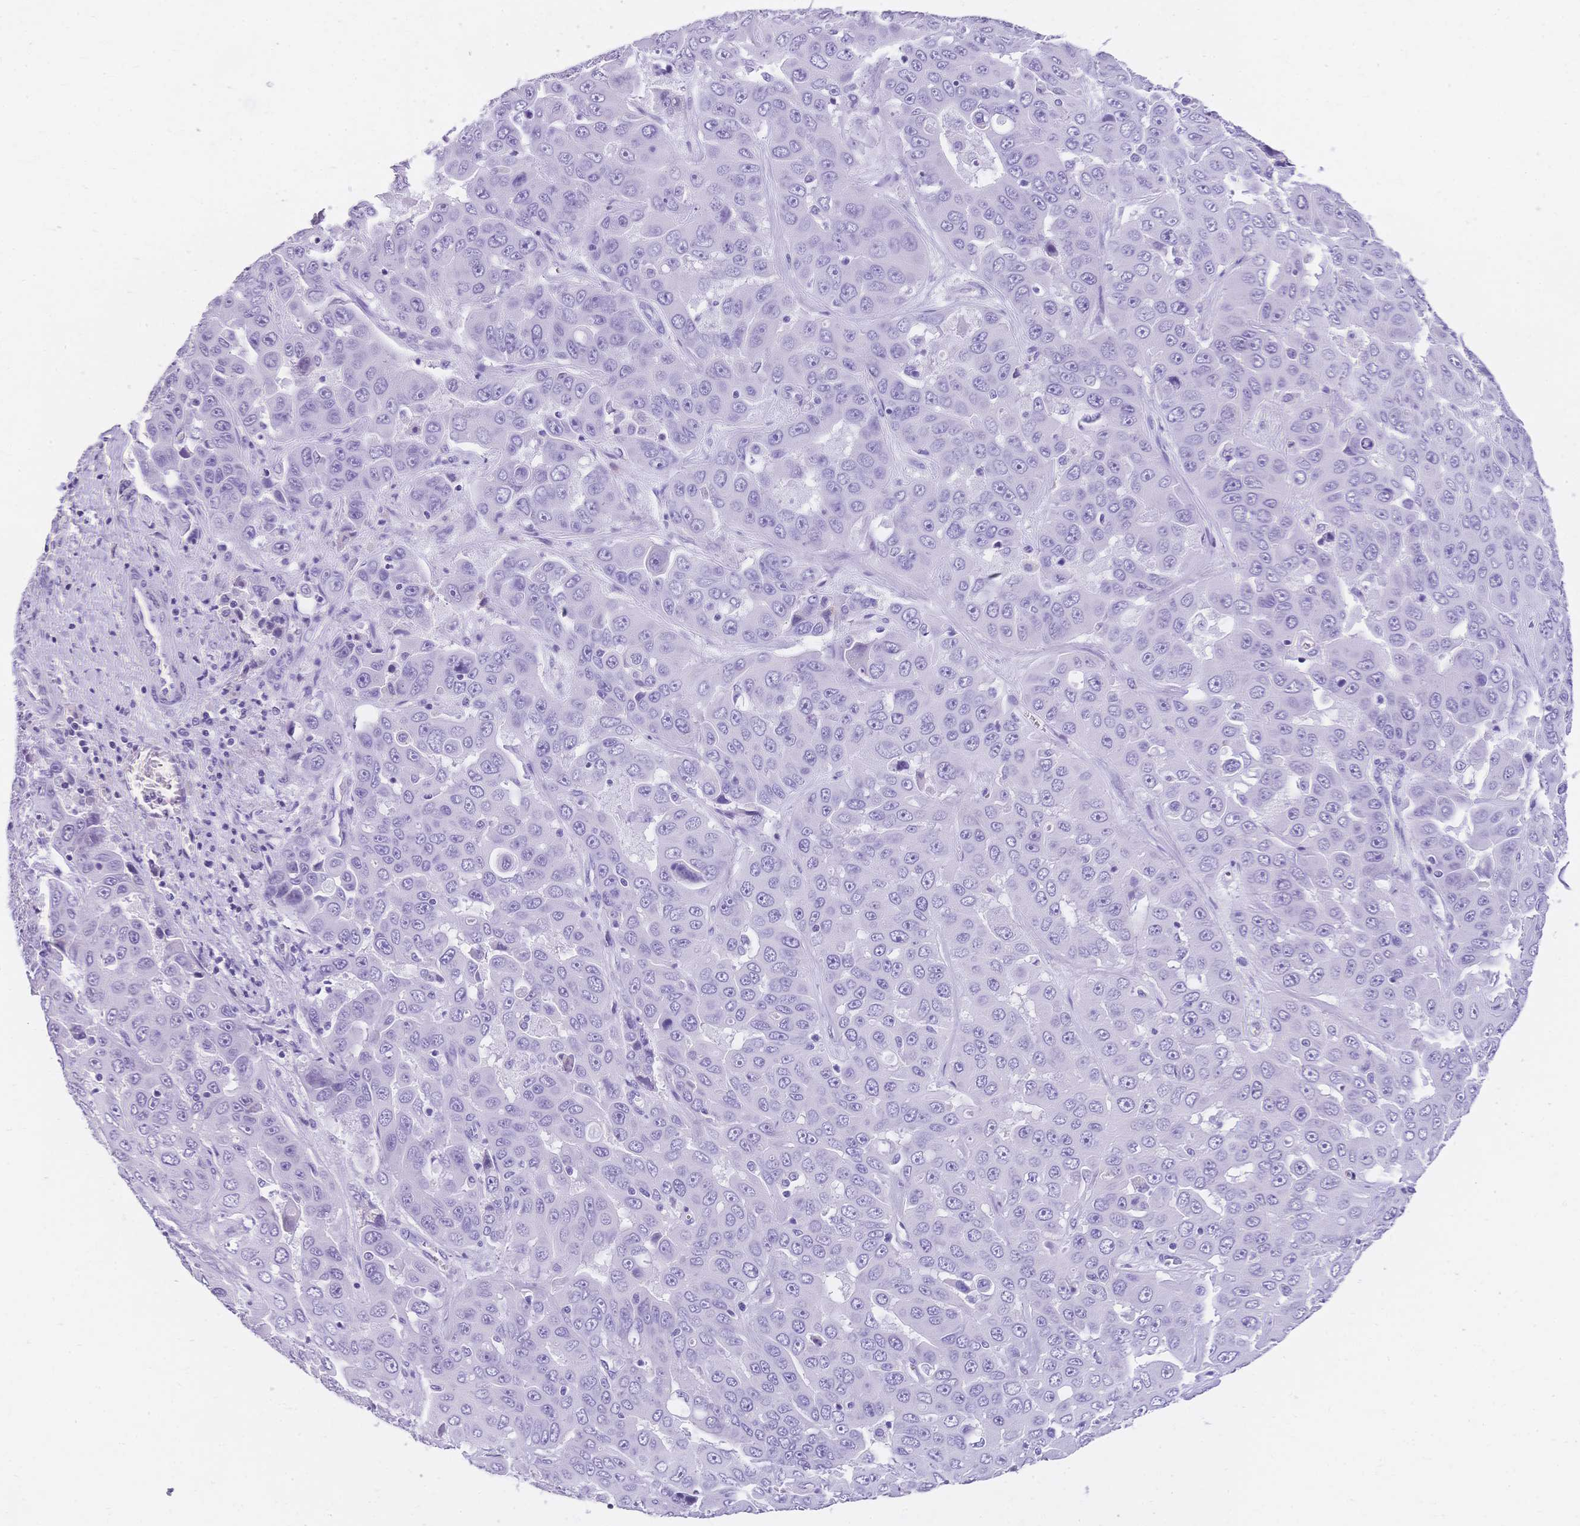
{"staining": {"intensity": "negative", "quantity": "none", "location": "none"}, "tissue": "liver cancer", "cell_type": "Tumor cells", "image_type": "cancer", "snomed": [{"axis": "morphology", "description": "Cholangiocarcinoma"}, {"axis": "topography", "description": "Liver"}], "caption": "This is an immunohistochemistry micrograph of liver cholangiocarcinoma. There is no positivity in tumor cells.", "gene": "MUC21", "patient": {"sex": "female", "age": 52}}